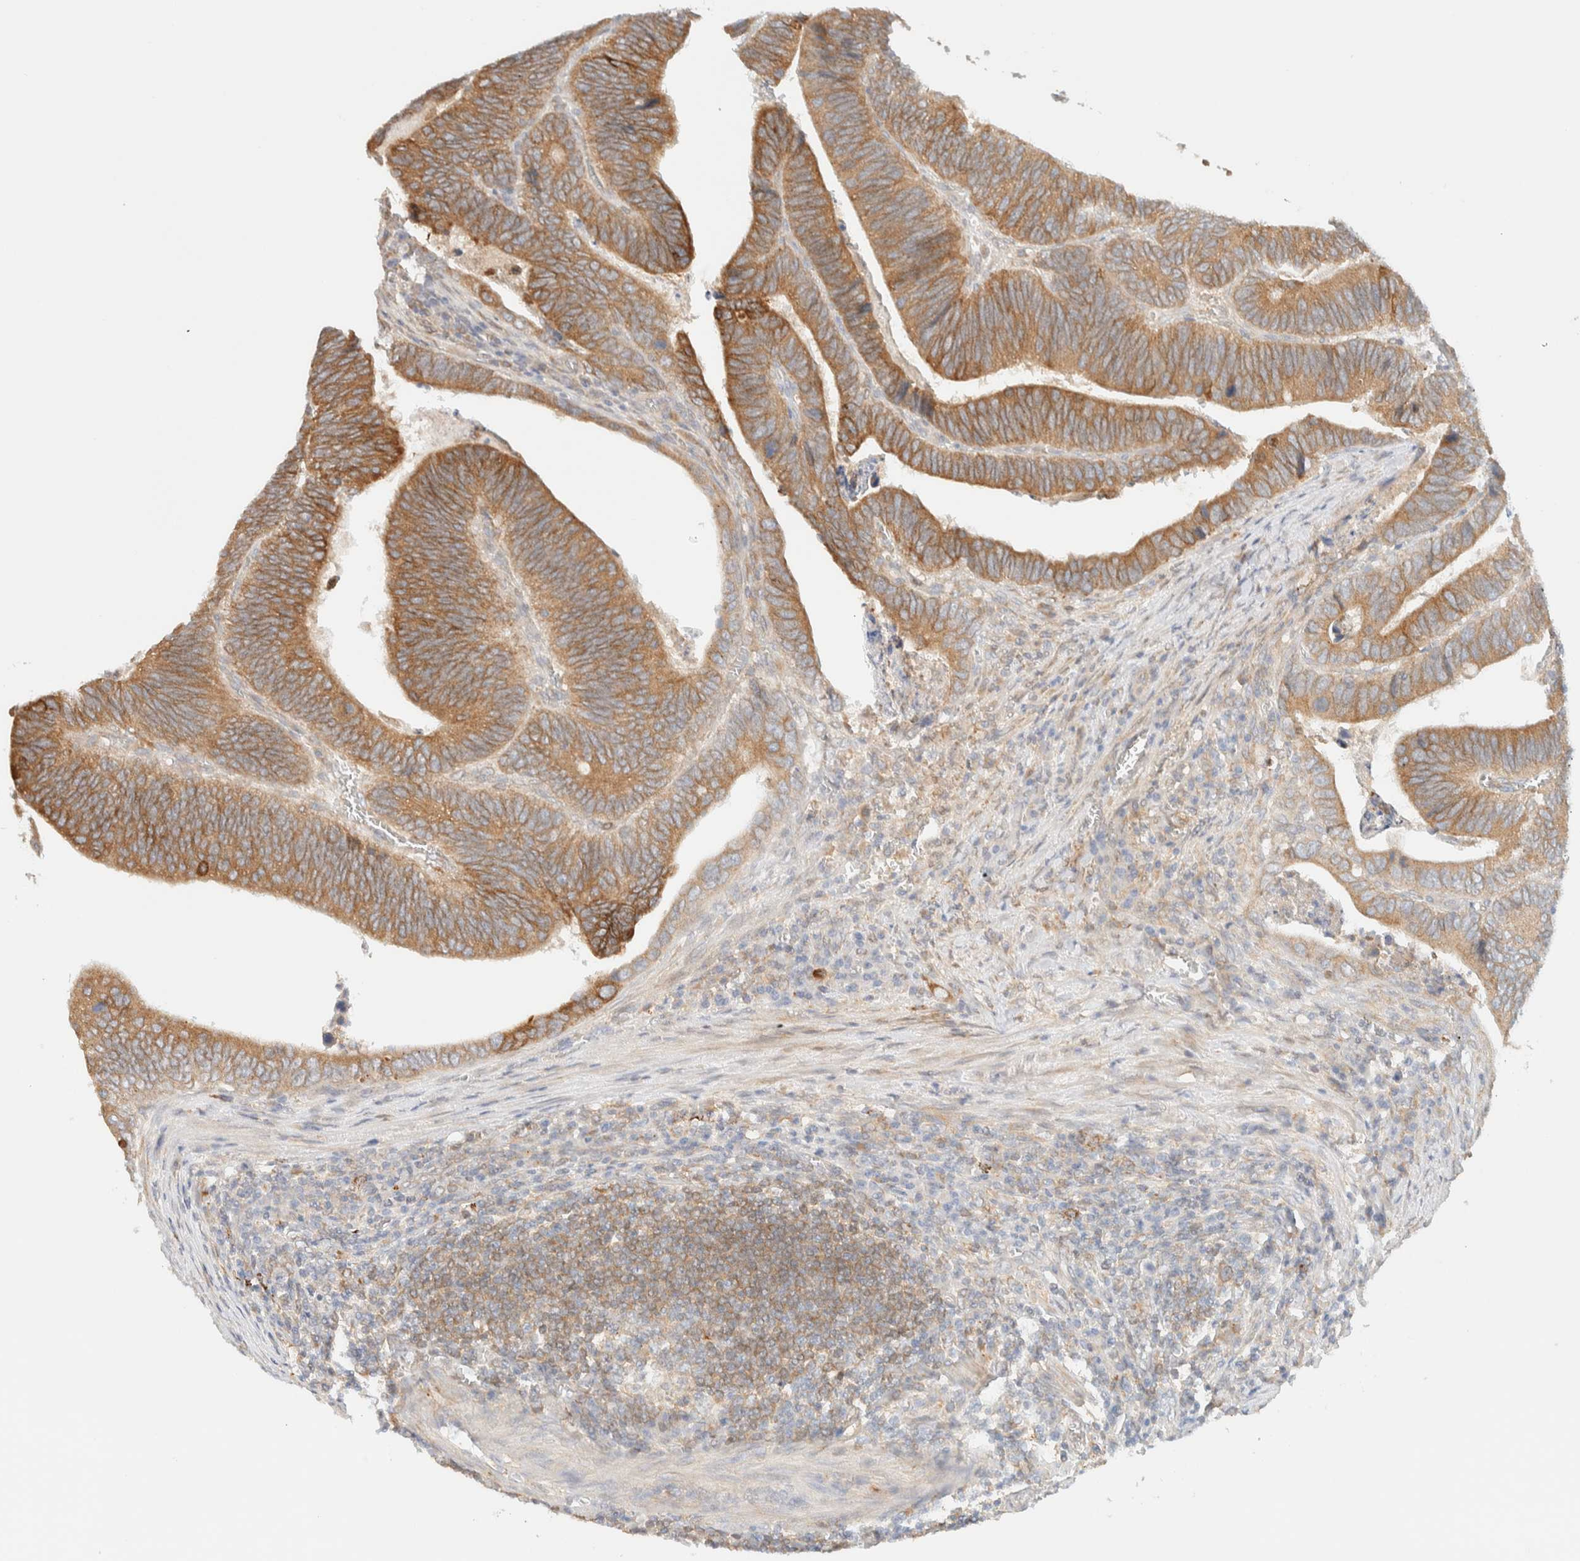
{"staining": {"intensity": "moderate", "quantity": ">75%", "location": "cytoplasmic/membranous"}, "tissue": "colorectal cancer", "cell_type": "Tumor cells", "image_type": "cancer", "snomed": [{"axis": "morphology", "description": "Inflammation, NOS"}, {"axis": "morphology", "description": "Adenocarcinoma, NOS"}, {"axis": "topography", "description": "Colon"}], "caption": "An immunohistochemistry (IHC) image of tumor tissue is shown. Protein staining in brown labels moderate cytoplasmic/membranous positivity in colorectal cancer (adenocarcinoma) within tumor cells. (IHC, brightfield microscopy, high magnification).", "gene": "NT5C", "patient": {"sex": "male", "age": 72}}